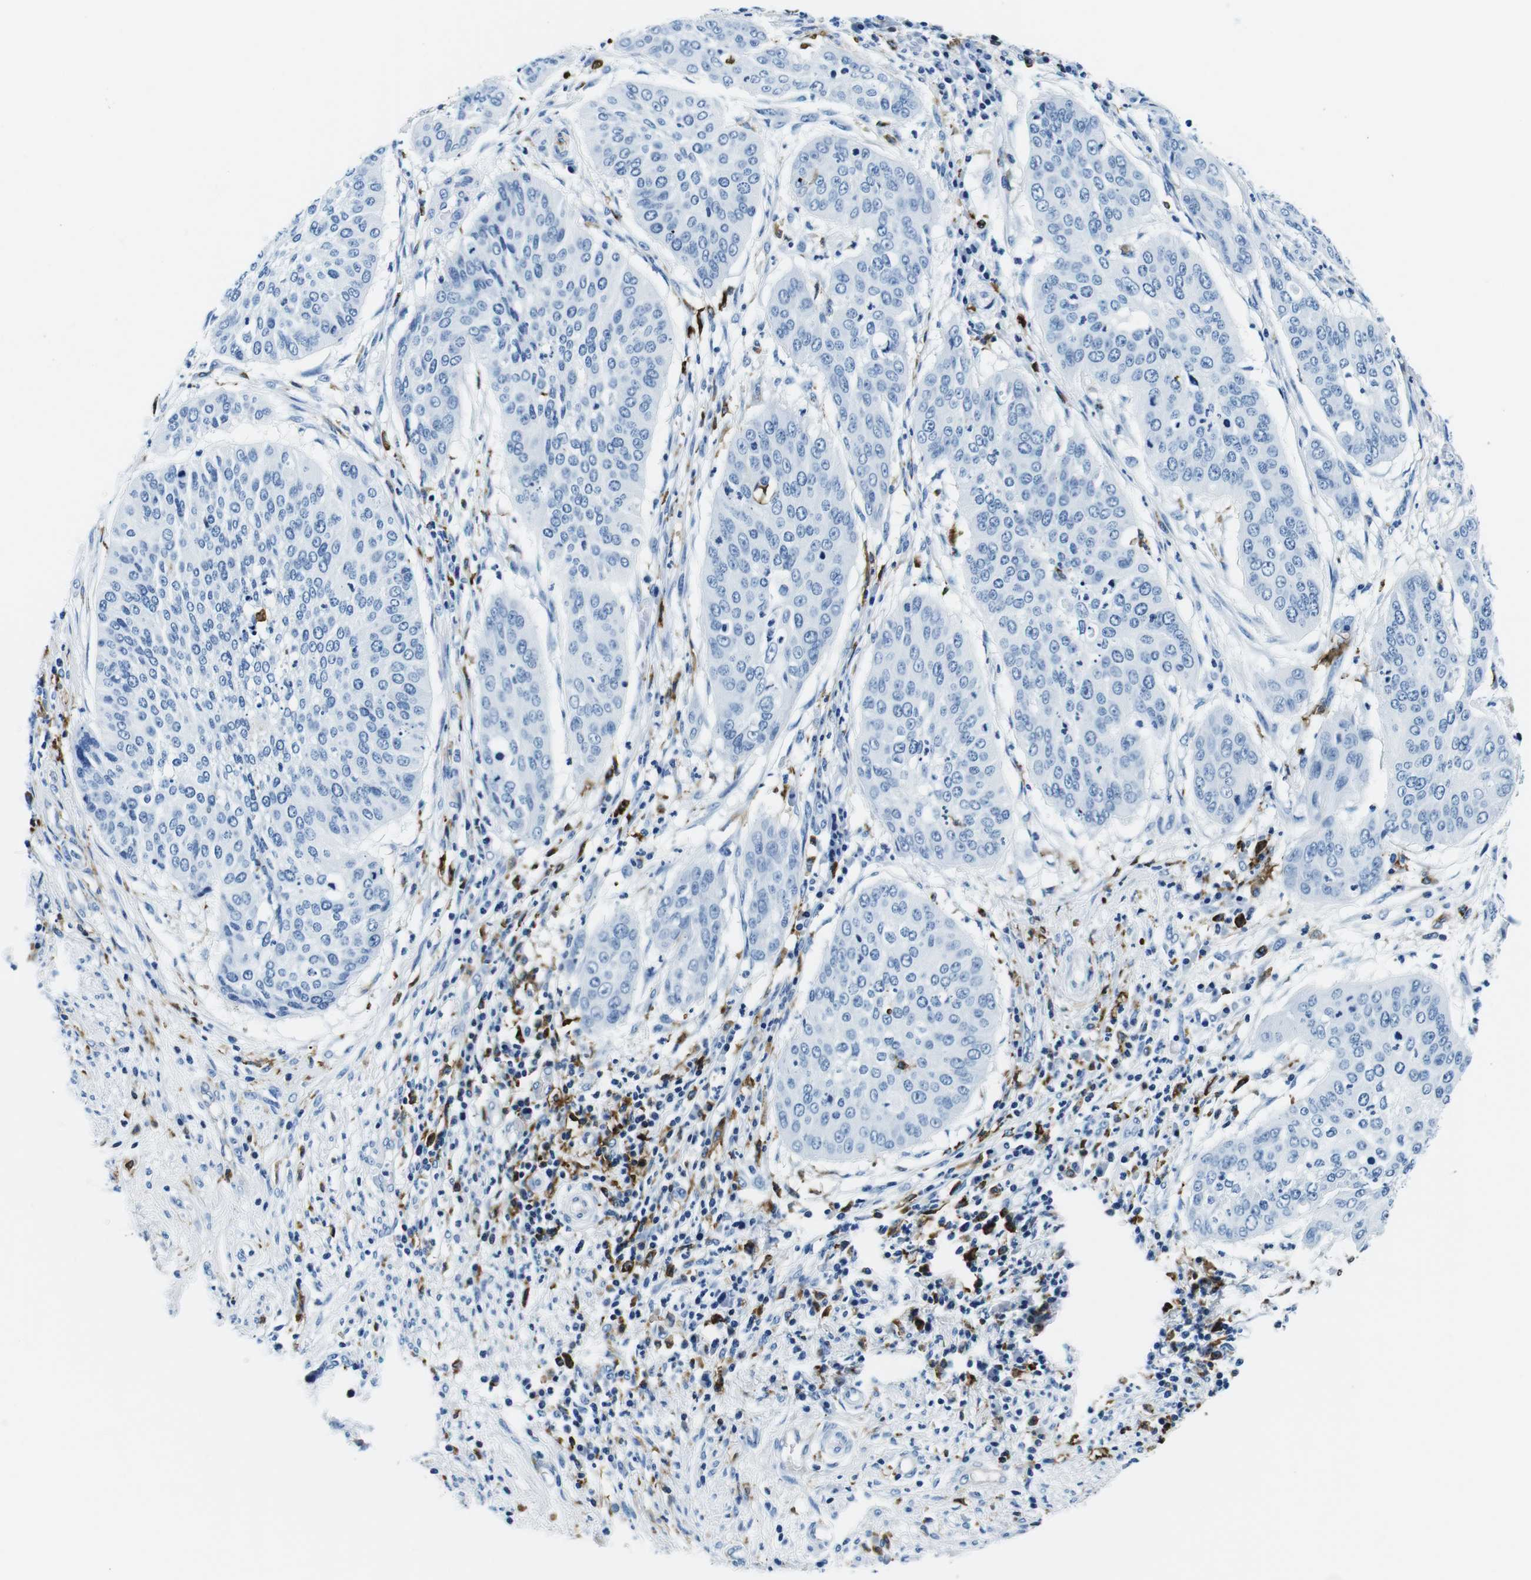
{"staining": {"intensity": "negative", "quantity": "none", "location": "none"}, "tissue": "cervical cancer", "cell_type": "Tumor cells", "image_type": "cancer", "snomed": [{"axis": "morphology", "description": "Normal tissue, NOS"}, {"axis": "morphology", "description": "Squamous cell carcinoma, NOS"}, {"axis": "topography", "description": "Cervix"}], "caption": "Immunohistochemistry (IHC) histopathology image of human cervical squamous cell carcinoma stained for a protein (brown), which exhibits no expression in tumor cells.", "gene": "HLA-DRB1", "patient": {"sex": "female", "age": 39}}